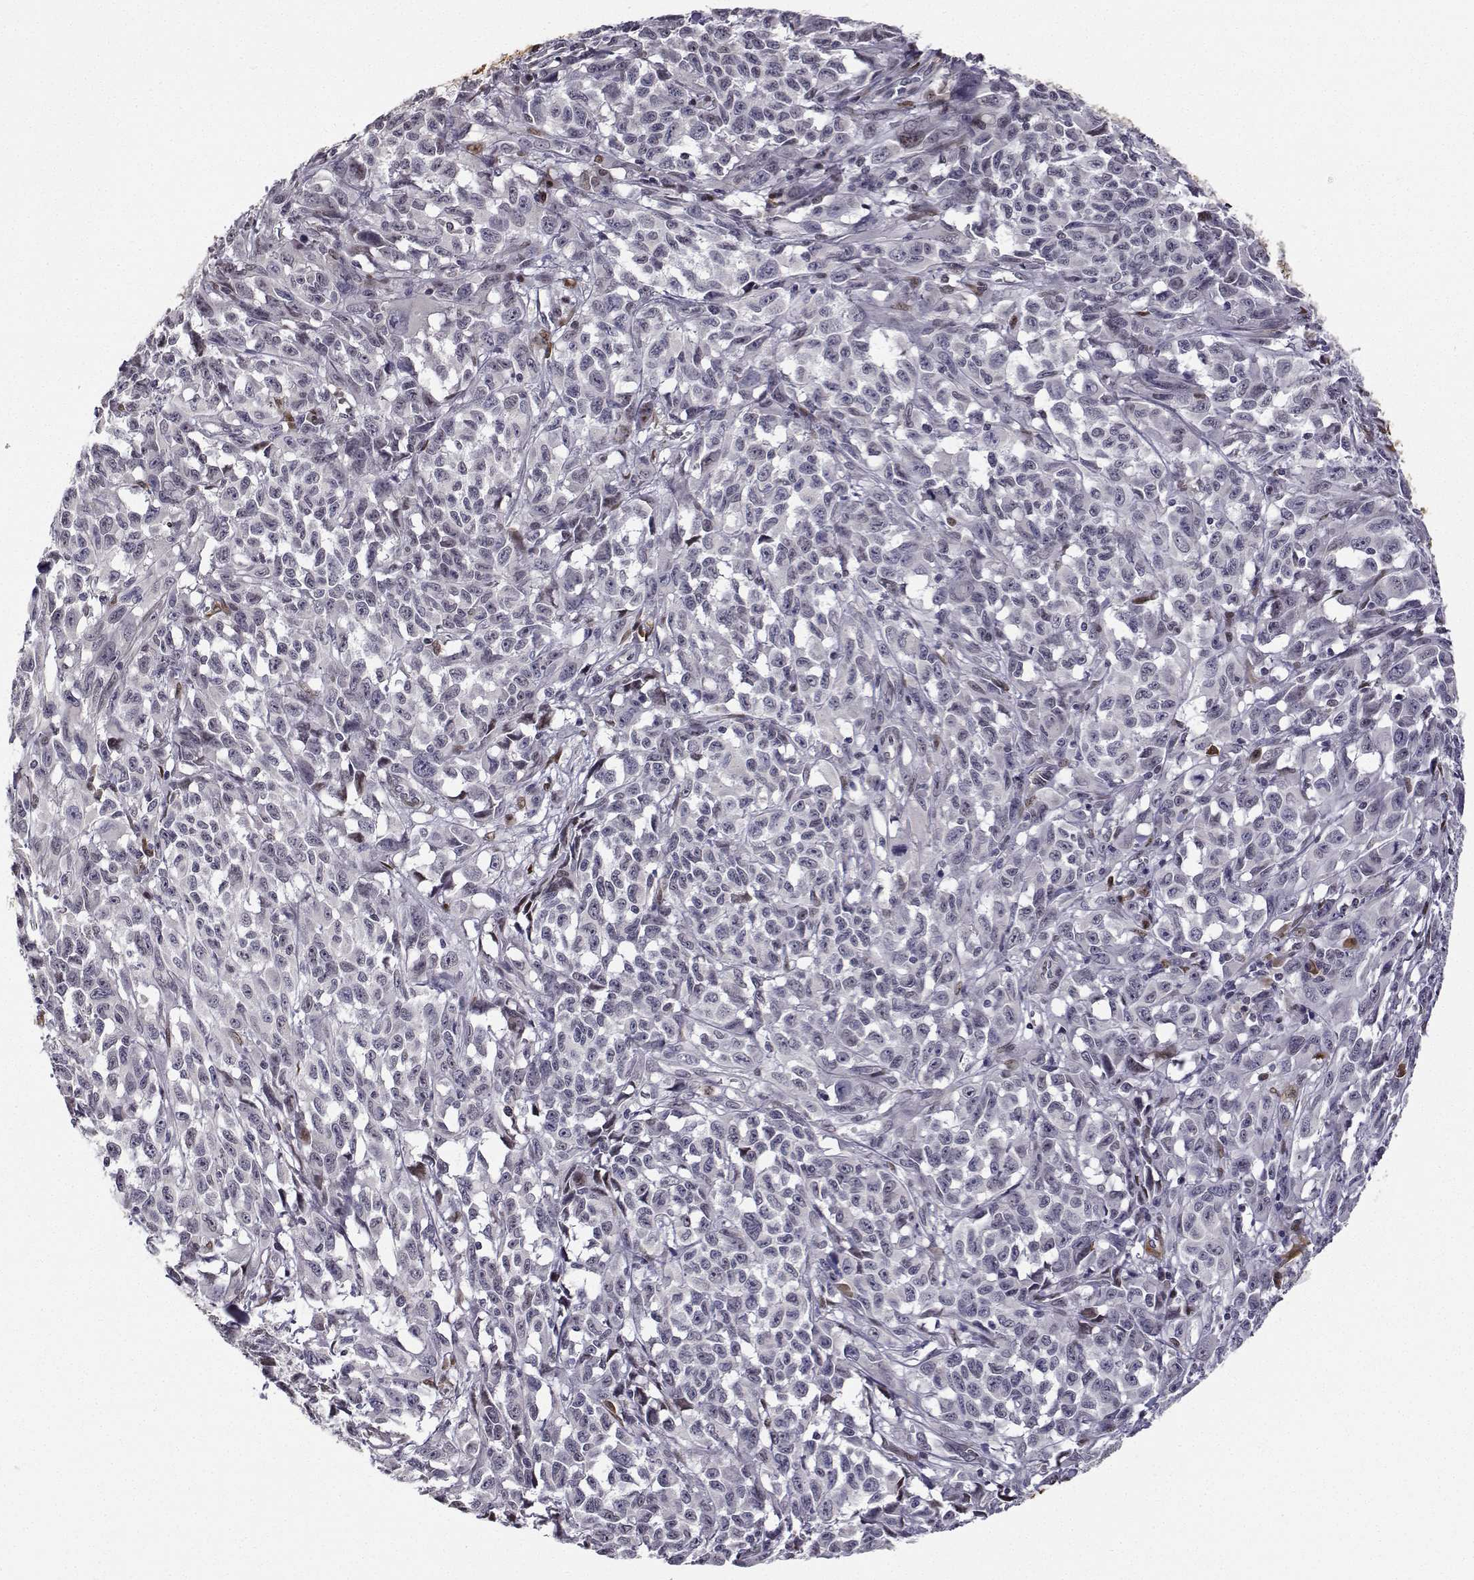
{"staining": {"intensity": "negative", "quantity": "none", "location": "none"}, "tissue": "melanoma", "cell_type": "Tumor cells", "image_type": "cancer", "snomed": [{"axis": "morphology", "description": "Malignant melanoma, NOS"}, {"axis": "topography", "description": "Vulva, labia, clitoris and Bartholin´s gland, NO"}], "caption": "This photomicrograph is of melanoma stained with immunohistochemistry (IHC) to label a protein in brown with the nuclei are counter-stained blue. There is no expression in tumor cells.", "gene": "PHGDH", "patient": {"sex": "female", "age": 75}}